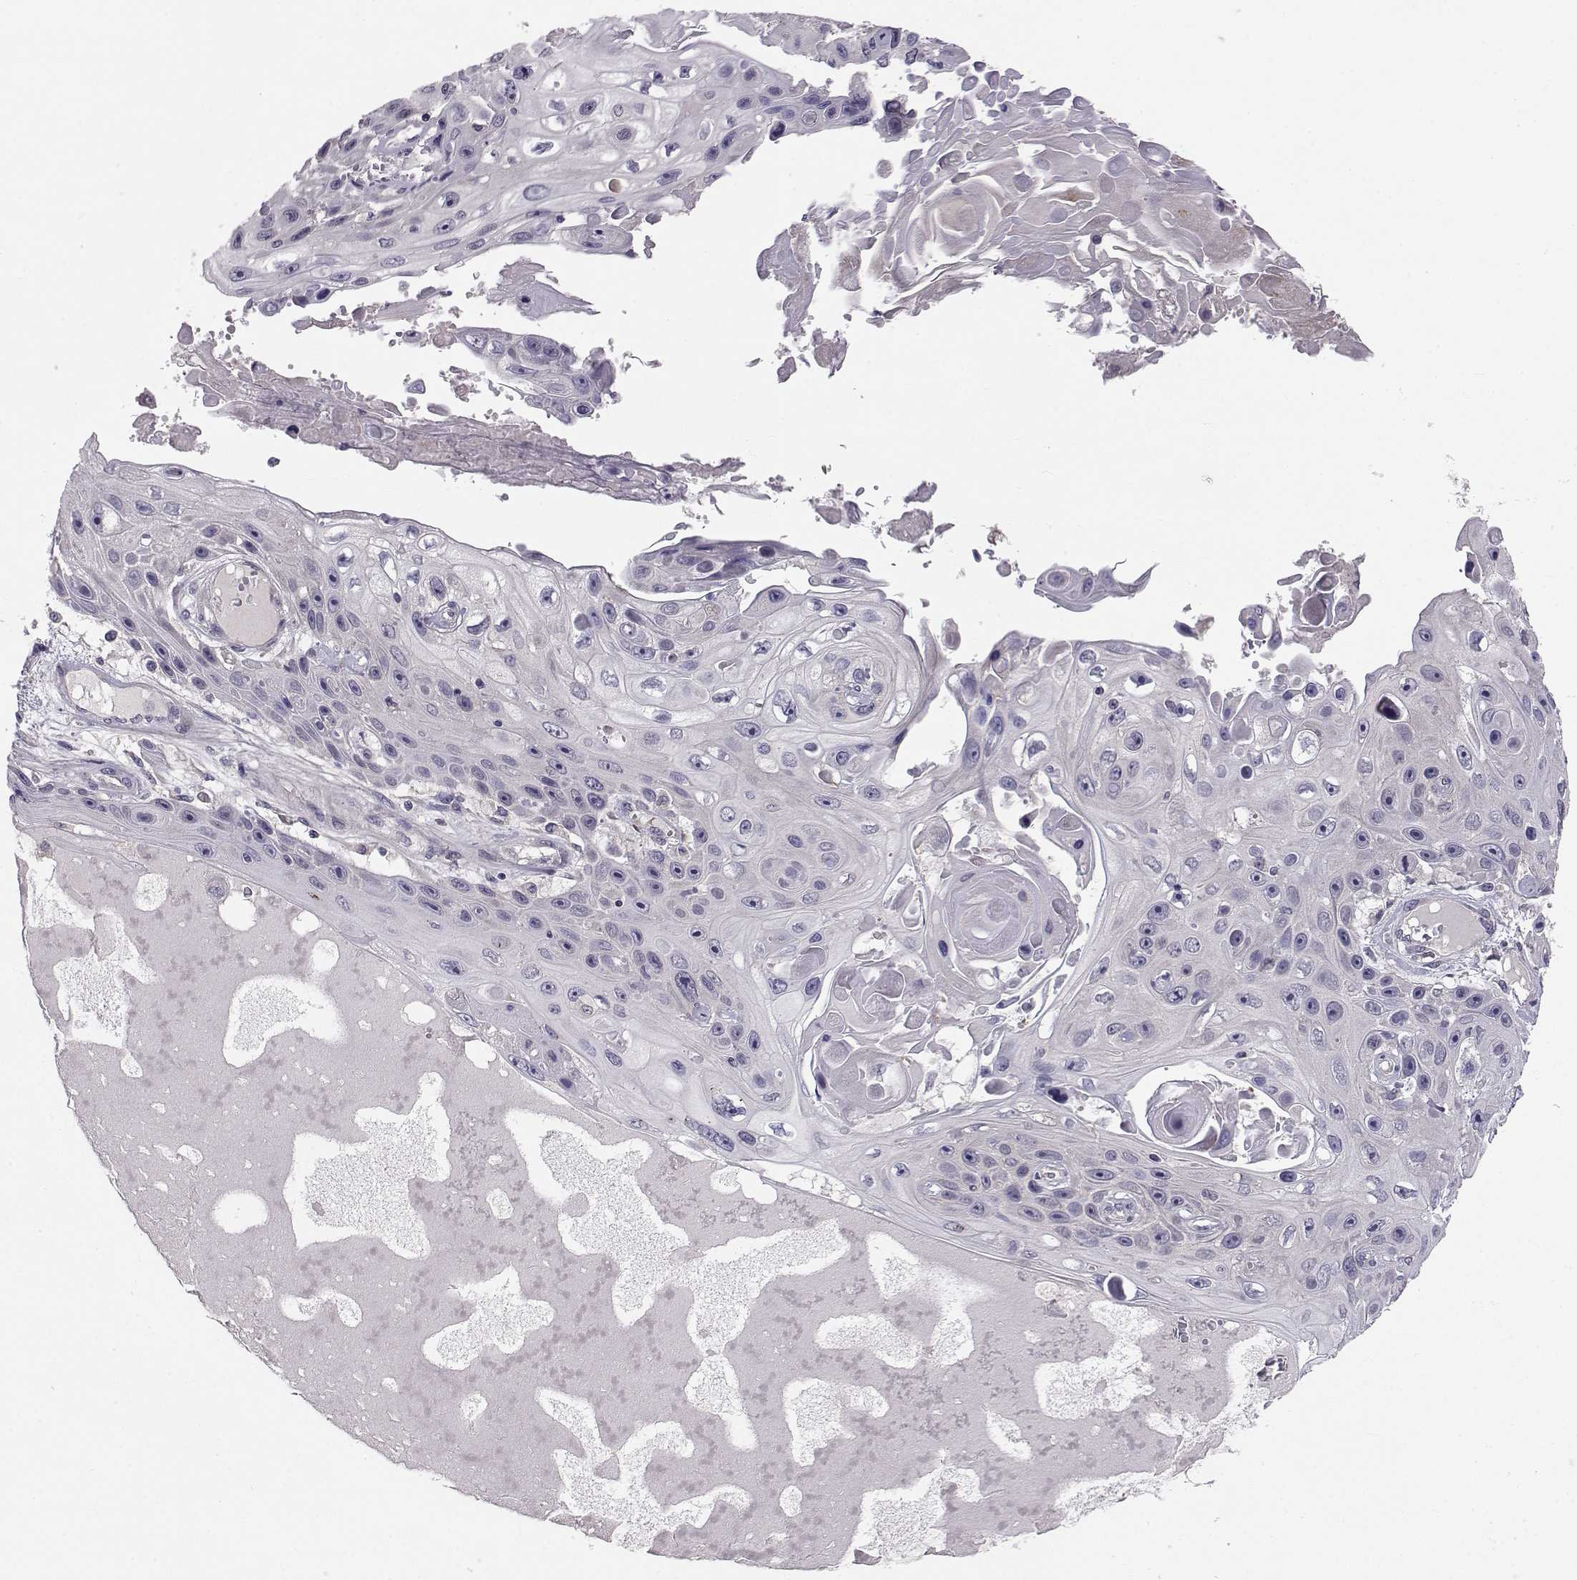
{"staining": {"intensity": "negative", "quantity": "none", "location": "none"}, "tissue": "skin cancer", "cell_type": "Tumor cells", "image_type": "cancer", "snomed": [{"axis": "morphology", "description": "Squamous cell carcinoma, NOS"}, {"axis": "topography", "description": "Skin"}], "caption": "This is an IHC histopathology image of human skin cancer (squamous cell carcinoma). There is no expression in tumor cells.", "gene": "PEX5L", "patient": {"sex": "male", "age": 82}}